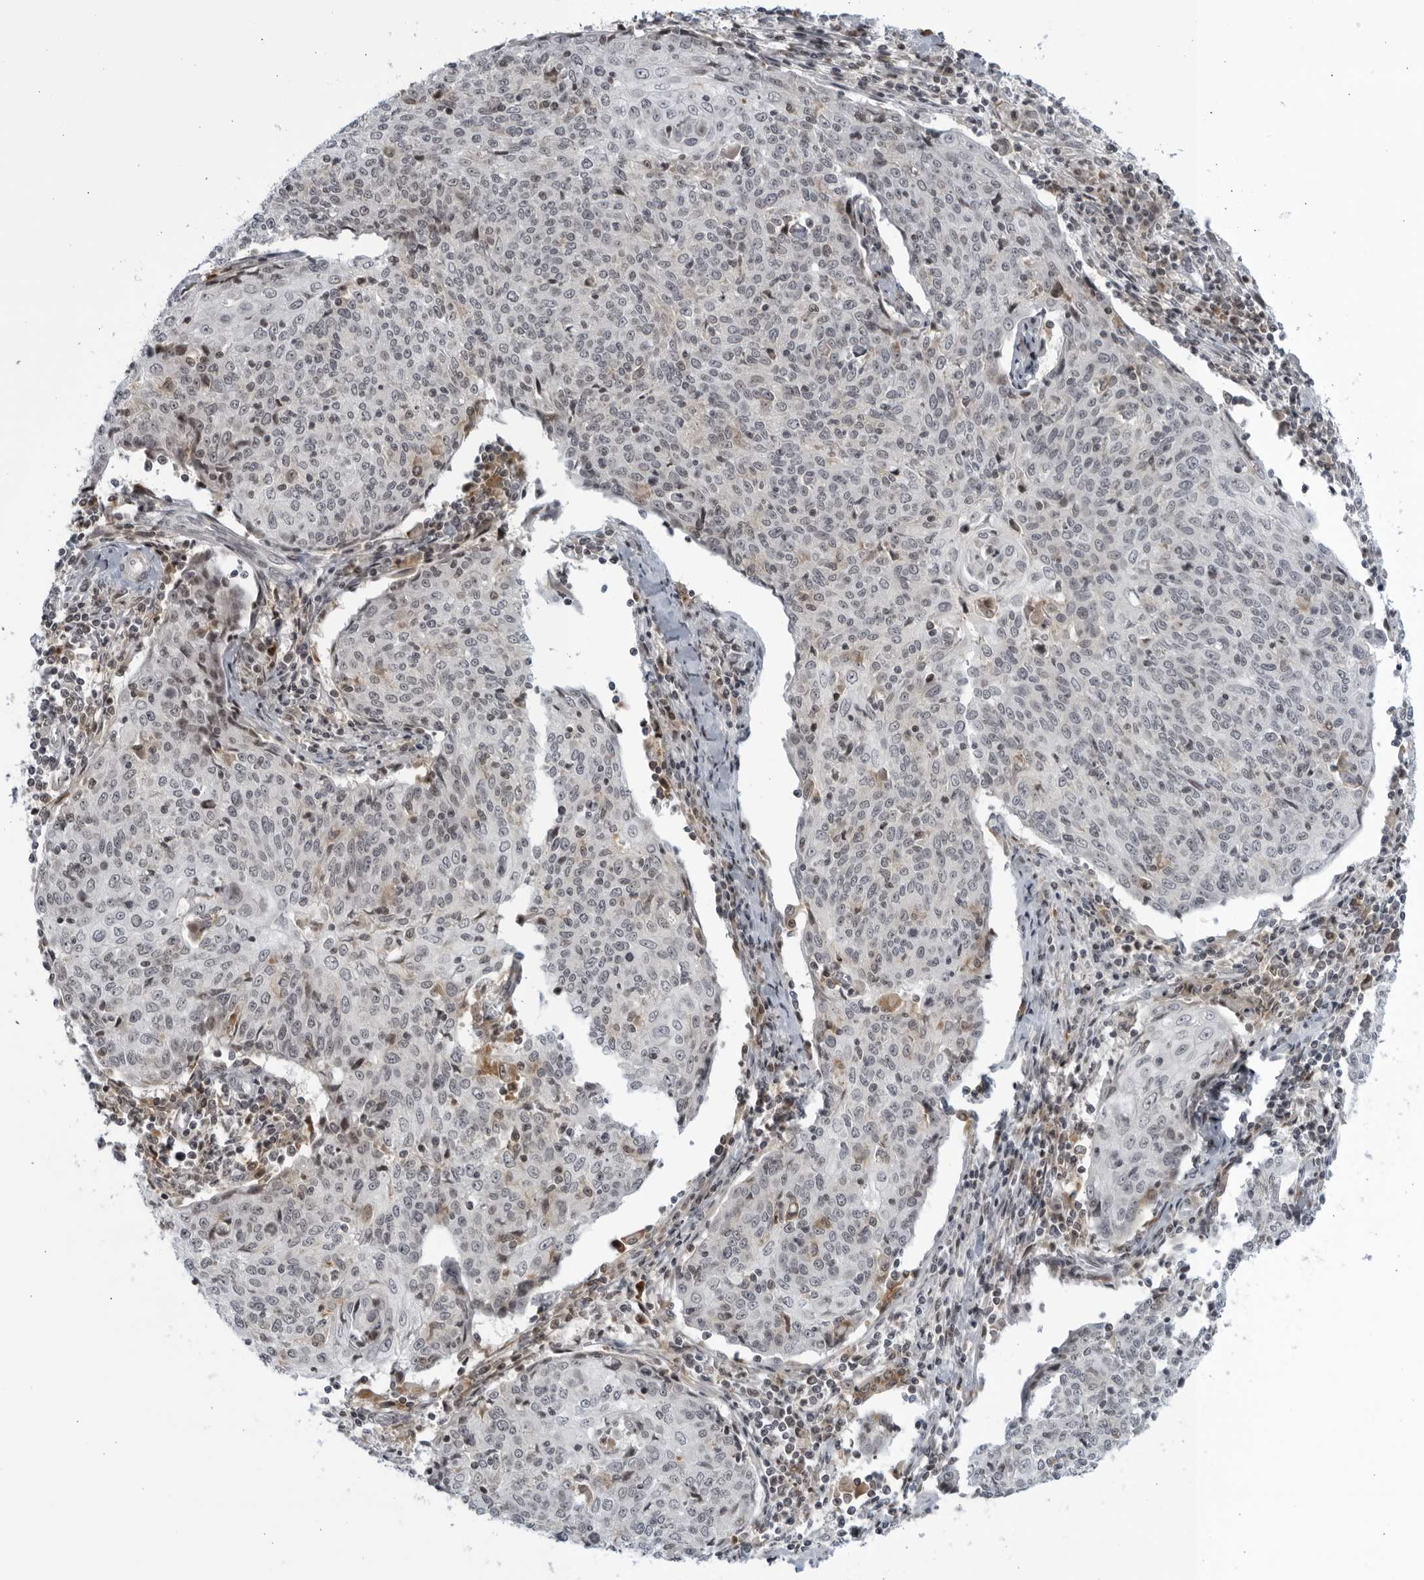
{"staining": {"intensity": "weak", "quantity": "<25%", "location": "nuclear"}, "tissue": "cervical cancer", "cell_type": "Tumor cells", "image_type": "cancer", "snomed": [{"axis": "morphology", "description": "Squamous cell carcinoma, NOS"}, {"axis": "topography", "description": "Cervix"}], "caption": "Immunohistochemistry histopathology image of neoplastic tissue: human cervical cancer stained with DAB demonstrates no significant protein expression in tumor cells.", "gene": "DTL", "patient": {"sex": "female", "age": 48}}